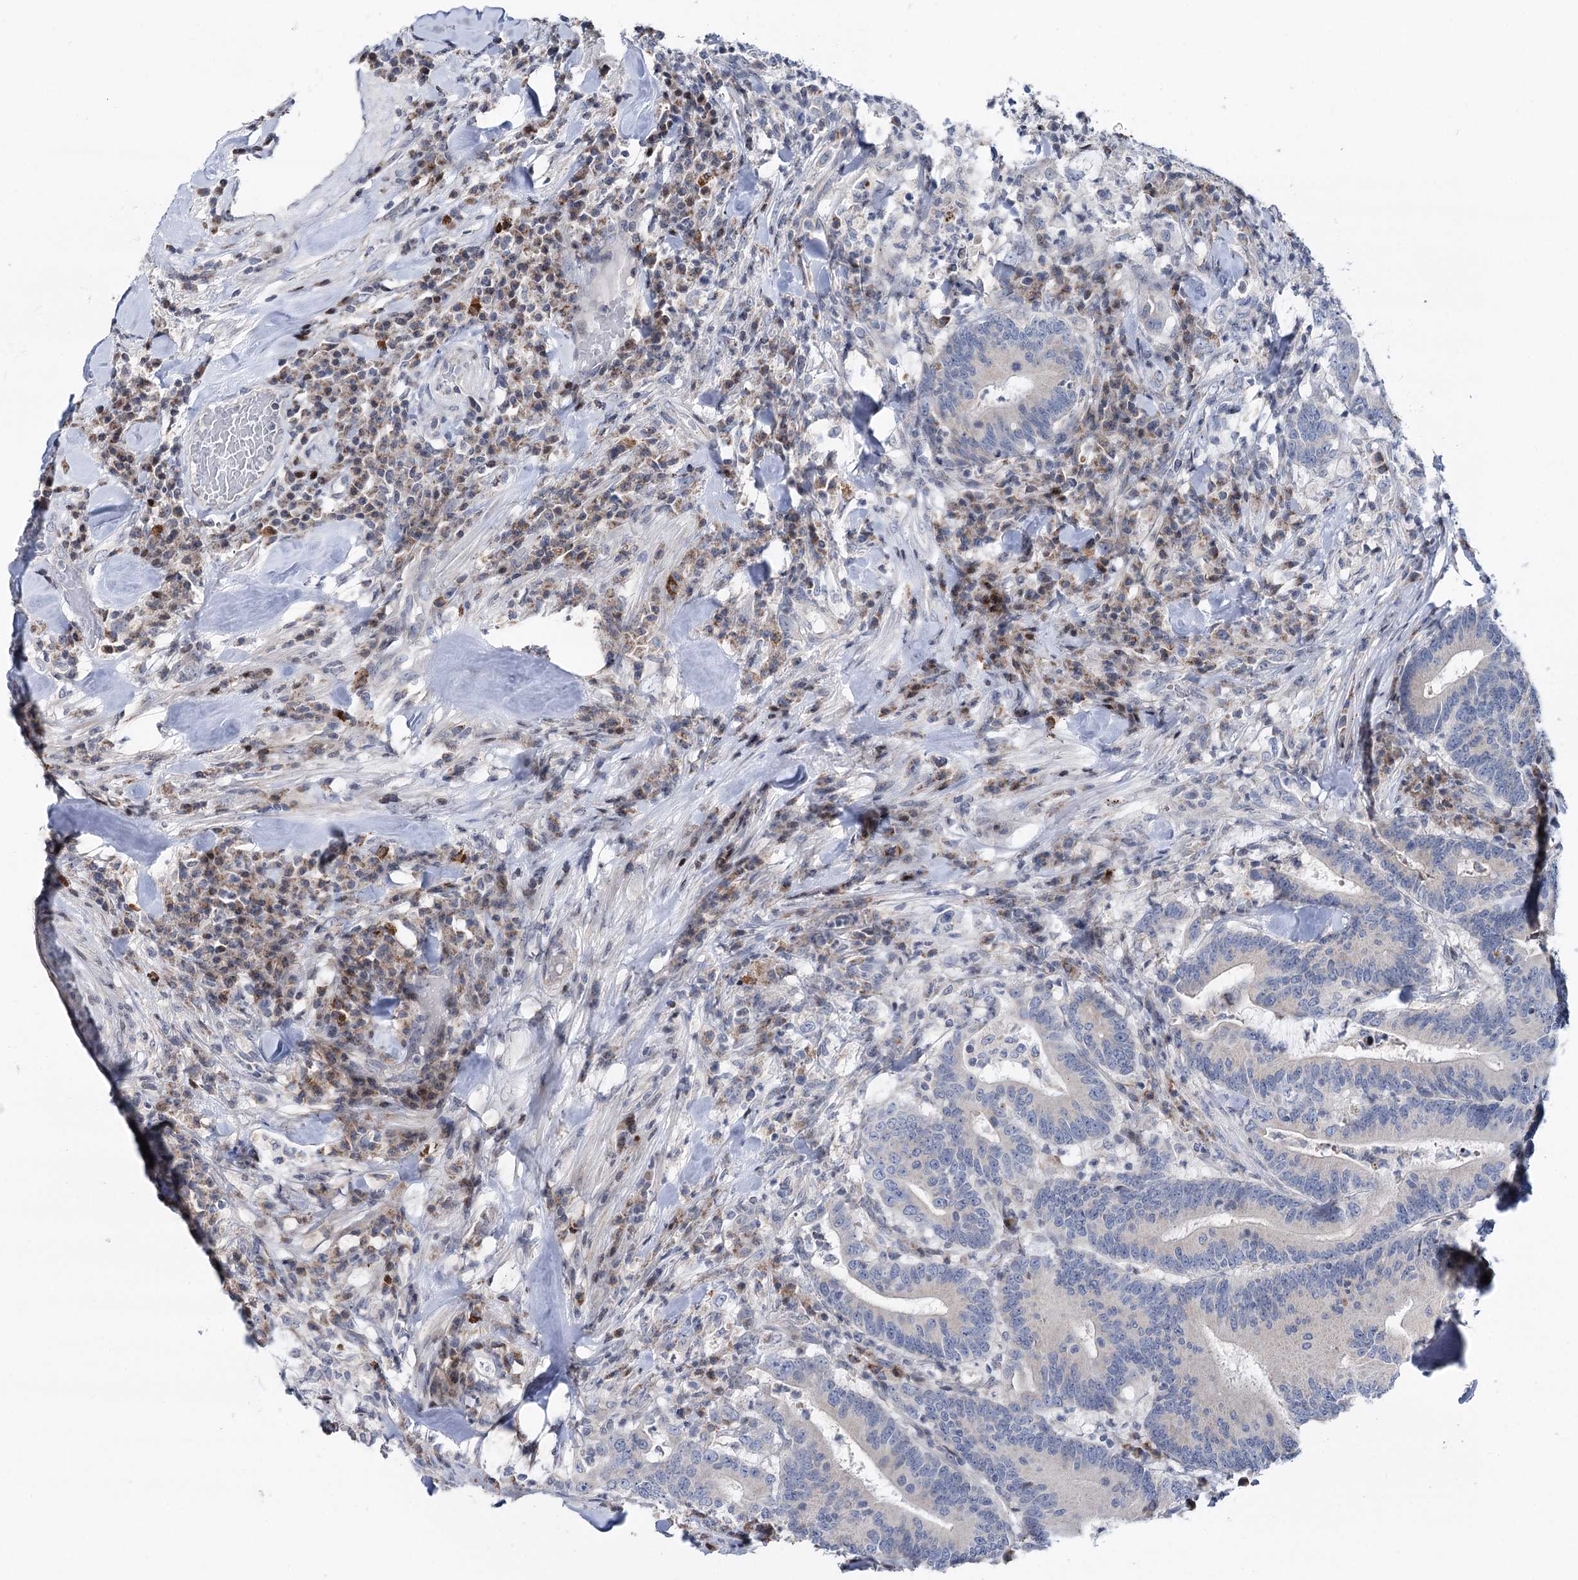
{"staining": {"intensity": "negative", "quantity": "none", "location": "none"}, "tissue": "colorectal cancer", "cell_type": "Tumor cells", "image_type": "cancer", "snomed": [{"axis": "morphology", "description": "Adenocarcinoma, NOS"}, {"axis": "topography", "description": "Colon"}], "caption": "High power microscopy histopathology image of an immunohistochemistry histopathology image of colorectal adenocarcinoma, revealing no significant staining in tumor cells. (DAB immunohistochemistry (IHC), high magnification).", "gene": "PTGR1", "patient": {"sex": "female", "age": 66}}